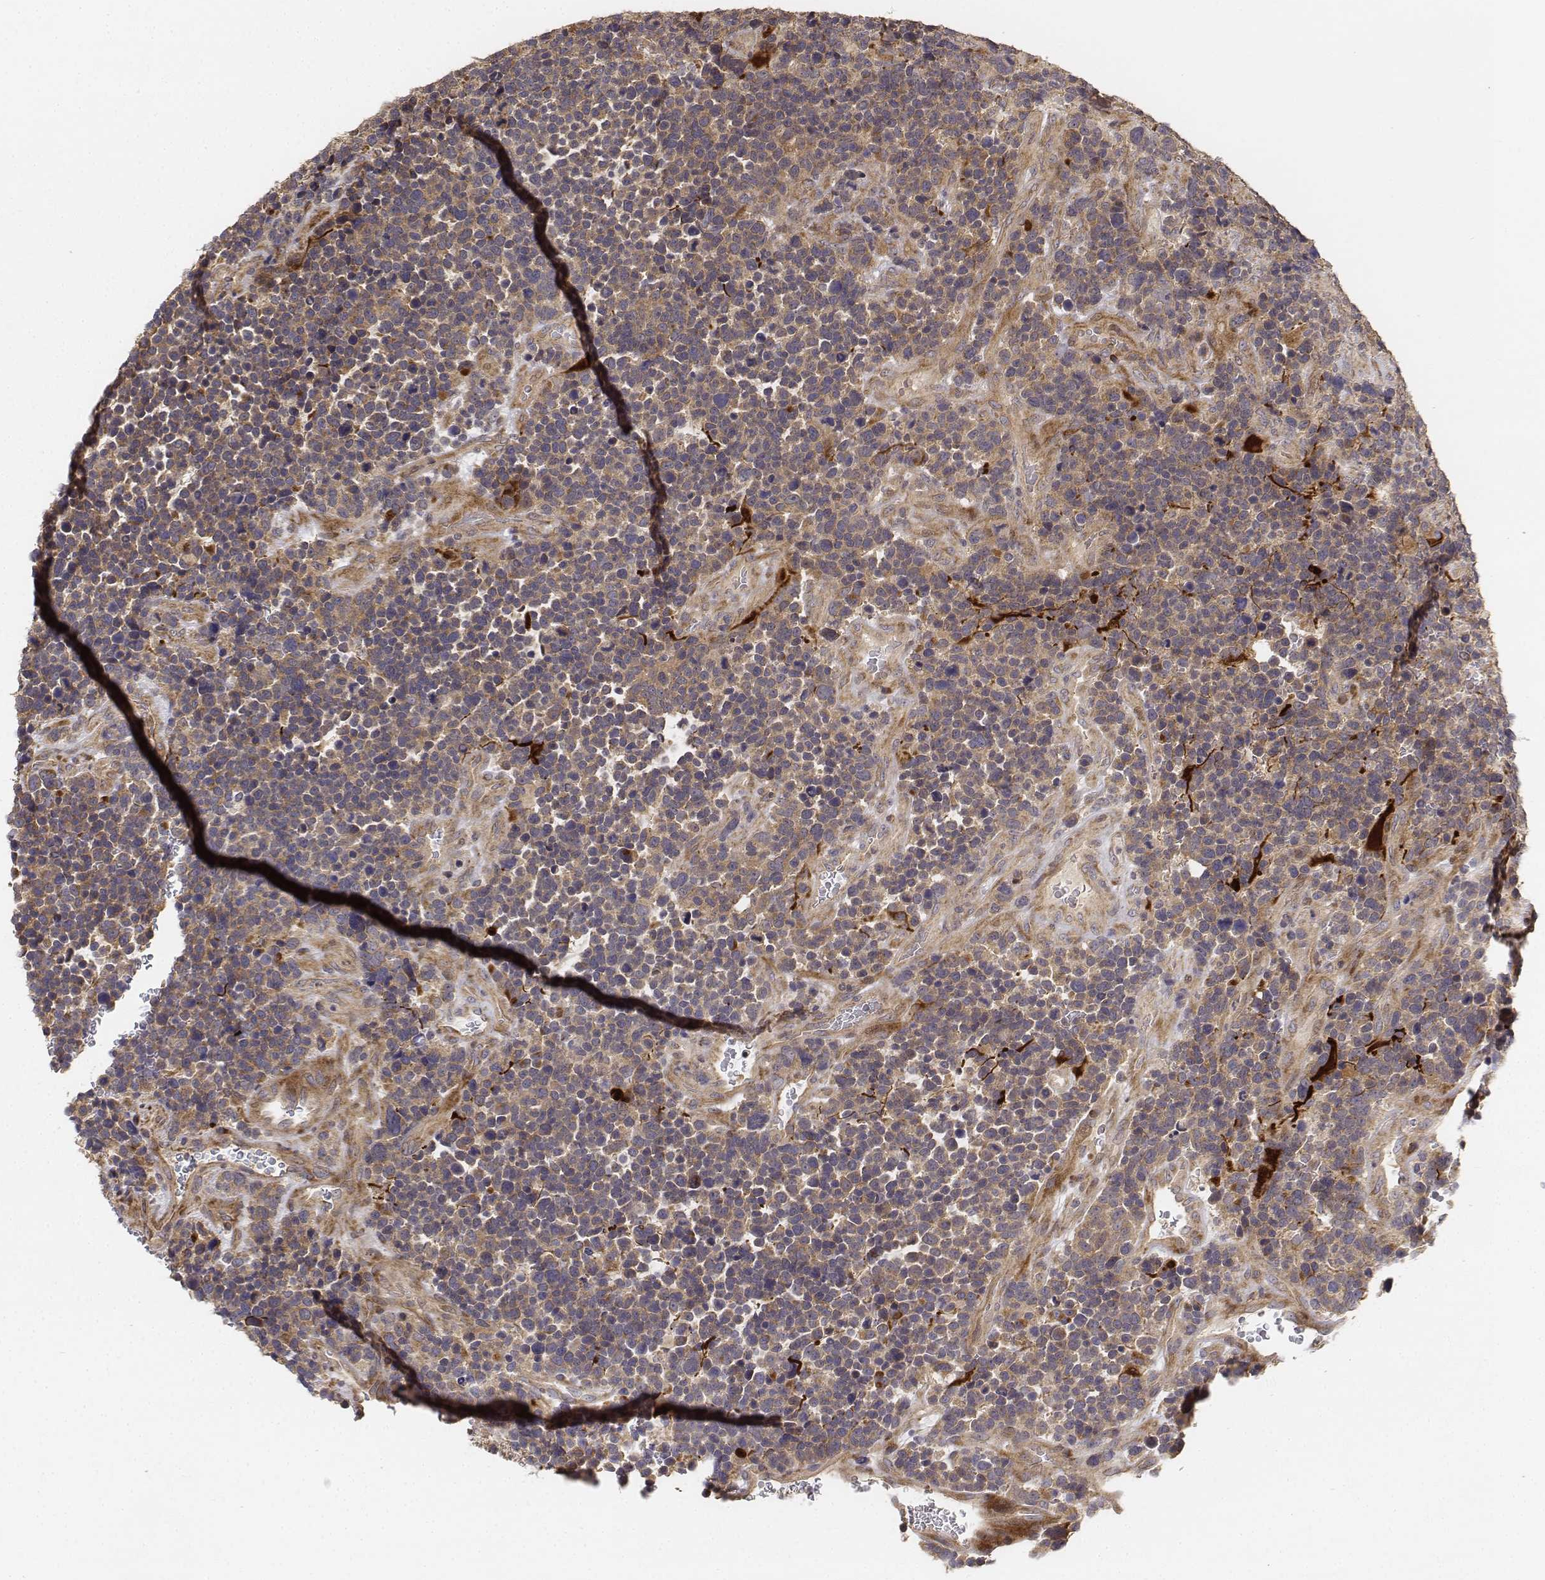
{"staining": {"intensity": "weak", "quantity": "25%-75%", "location": "cytoplasmic/membranous"}, "tissue": "glioma", "cell_type": "Tumor cells", "image_type": "cancer", "snomed": [{"axis": "morphology", "description": "Glioma, malignant, High grade"}, {"axis": "topography", "description": "Brain"}], "caption": "The histopathology image demonstrates a brown stain indicating the presence of a protein in the cytoplasmic/membranous of tumor cells in malignant glioma (high-grade).", "gene": "FBXO21", "patient": {"sex": "male", "age": 33}}